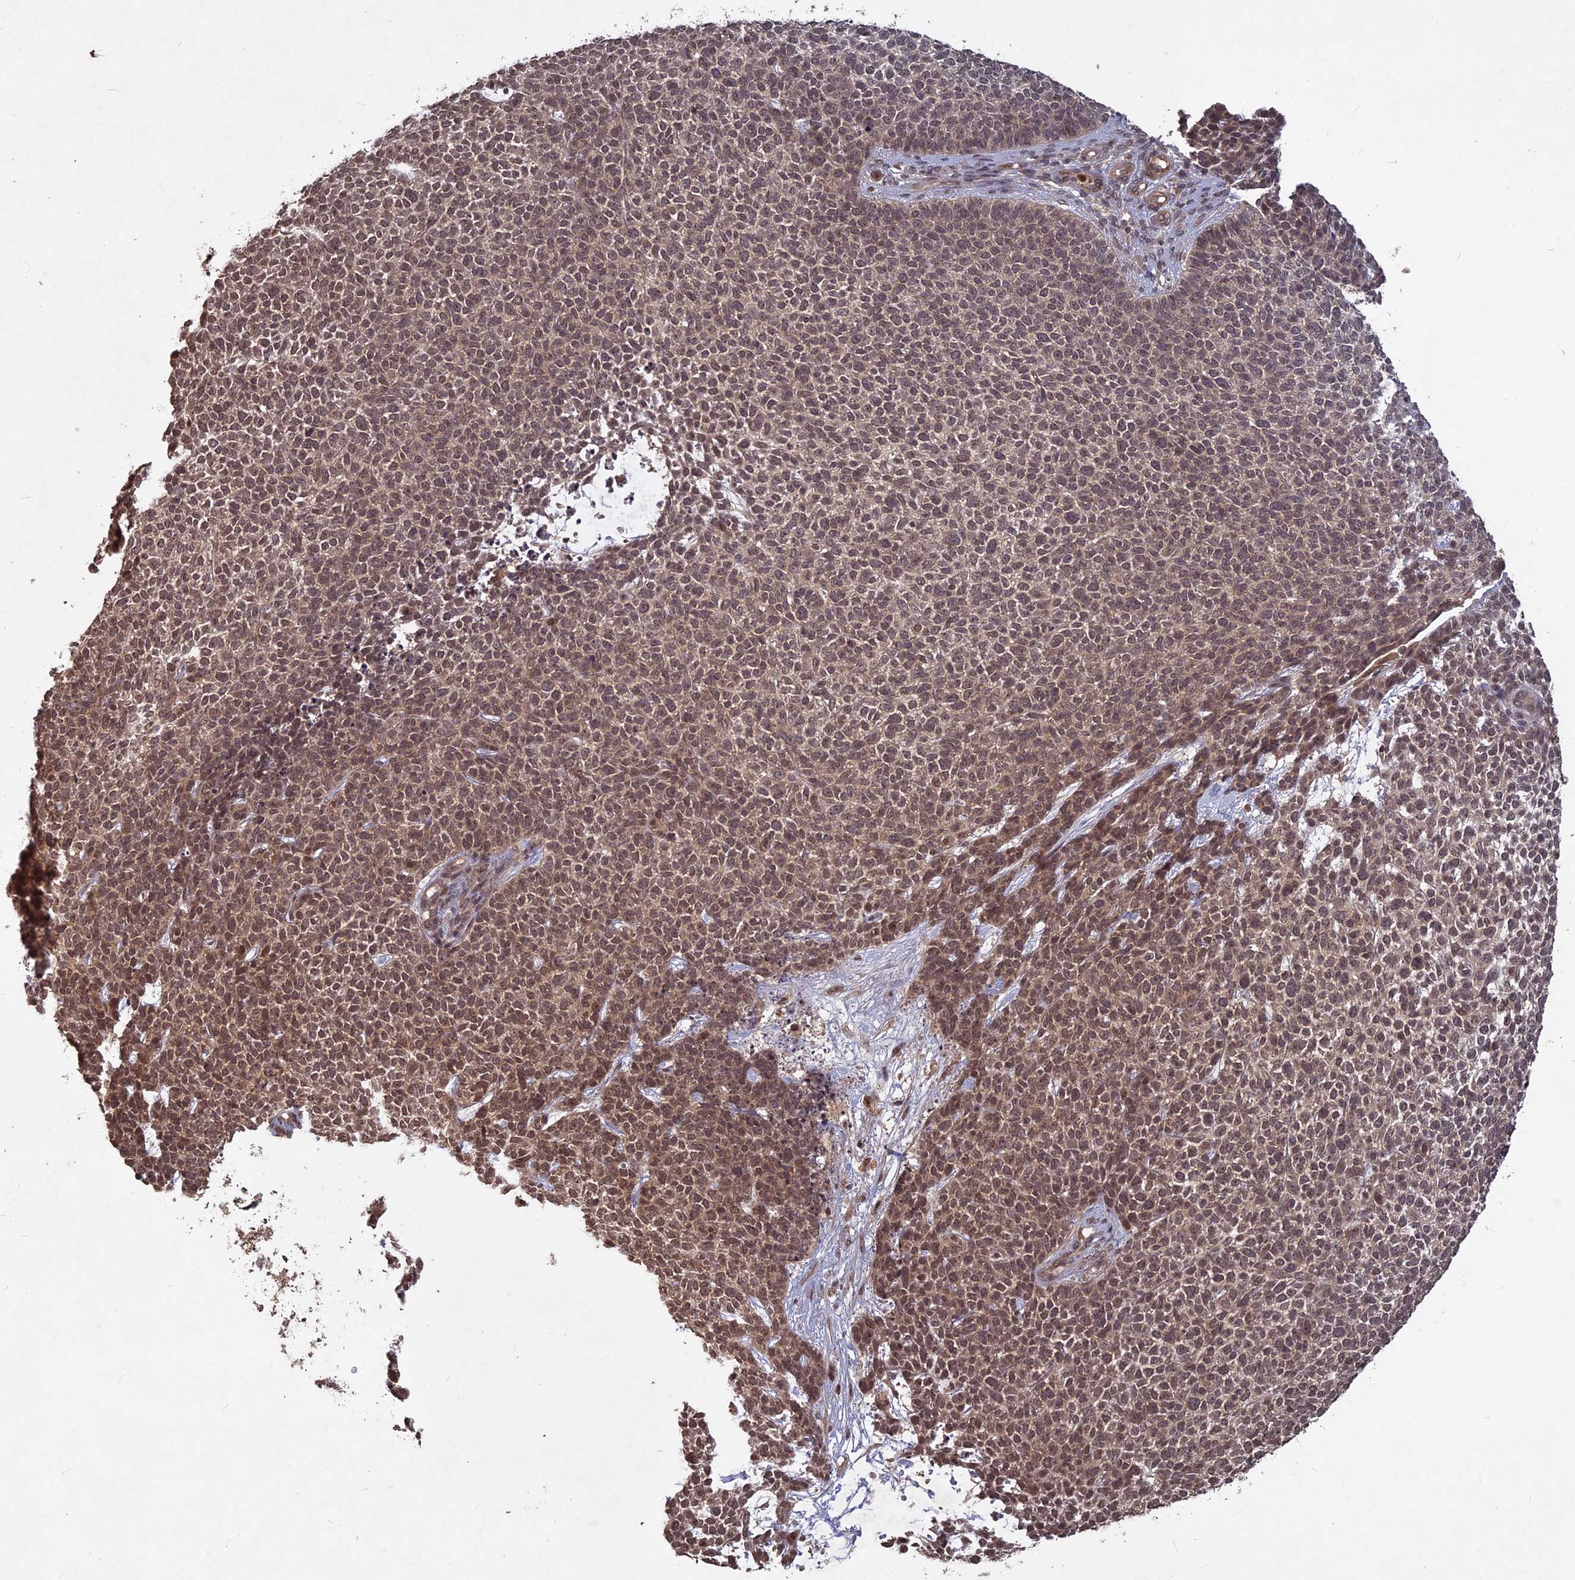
{"staining": {"intensity": "moderate", "quantity": ">75%", "location": "nuclear"}, "tissue": "skin cancer", "cell_type": "Tumor cells", "image_type": "cancer", "snomed": [{"axis": "morphology", "description": "Basal cell carcinoma"}, {"axis": "topography", "description": "Skin"}], "caption": "Protein staining by IHC displays moderate nuclear staining in approximately >75% of tumor cells in skin cancer.", "gene": "SRMS", "patient": {"sex": "female", "age": 84}}